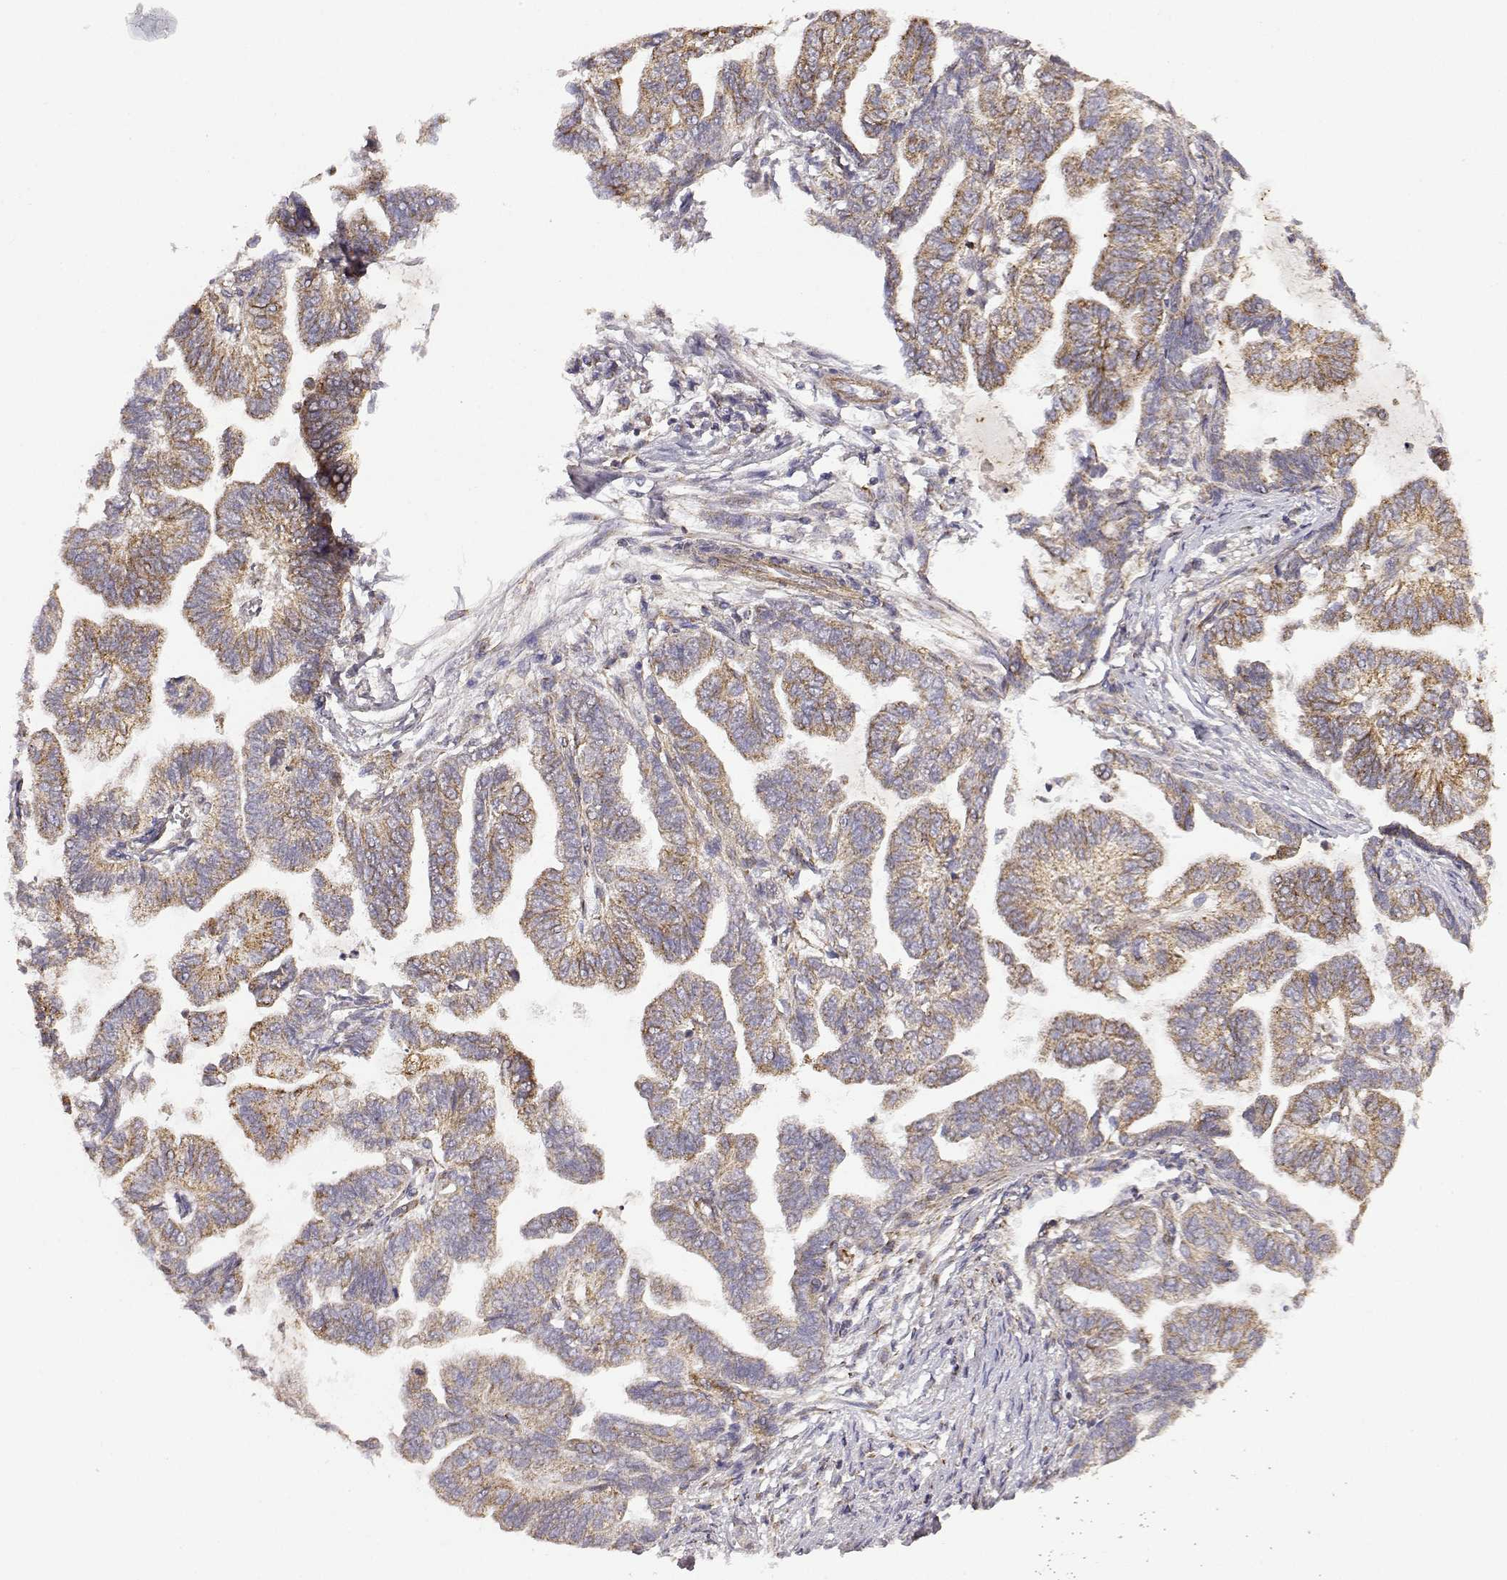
{"staining": {"intensity": "moderate", "quantity": "25%-75%", "location": "cytoplasmic/membranous"}, "tissue": "stomach cancer", "cell_type": "Tumor cells", "image_type": "cancer", "snomed": [{"axis": "morphology", "description": "Adenocarcinoma, NOS"}, {"axis": "topography", "description": "Stomach"}], "caption": "Moderate cytoplasmic/membranous protein positivity is identified in approximately 25%-75% of tumor cells in stomach cancer (adenocarcinoma).", "gene": "DDC", "patient": {"sex": "male", "age": 83}}